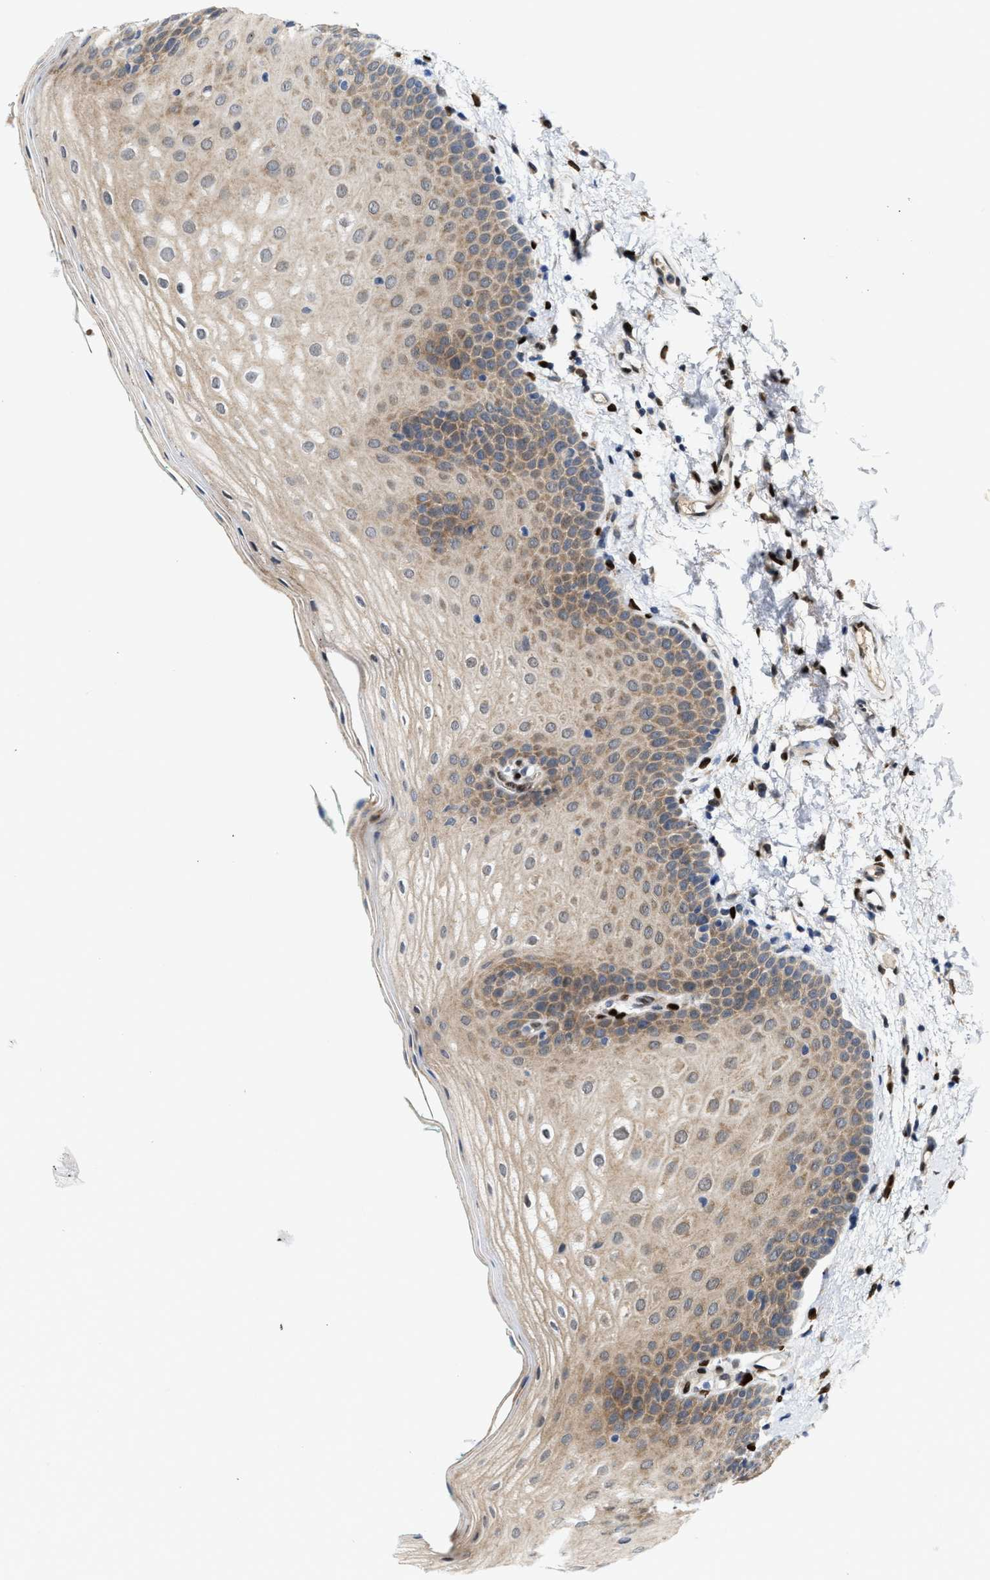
{"staining": {"intensity": "moderate", "quantity": ">75%", "location": "cytoplasmic/membranous"}, "tissue": "oral mucosa", "cell_type": "Squamous epithelial cells", "image_type": "normal", "snomed": [{"axis": "morphology", "description": "Normal tissue, NOS"}, {"axis": "topography", "description": "Skin"}, {"axis": "topography", "description": "Oral tissue"}], "caption": "A medium amount of moderate cytoplasmic/membranous staining is present in about >75% of squamous epithelial cells in benign oral mucosa. (Stains: DAB in brown, nuclei in blue, Microscopy: brightfield microscopy at high magnification).", "gene": "TCF4", "patient": {"sex": "male", "age": 84}}